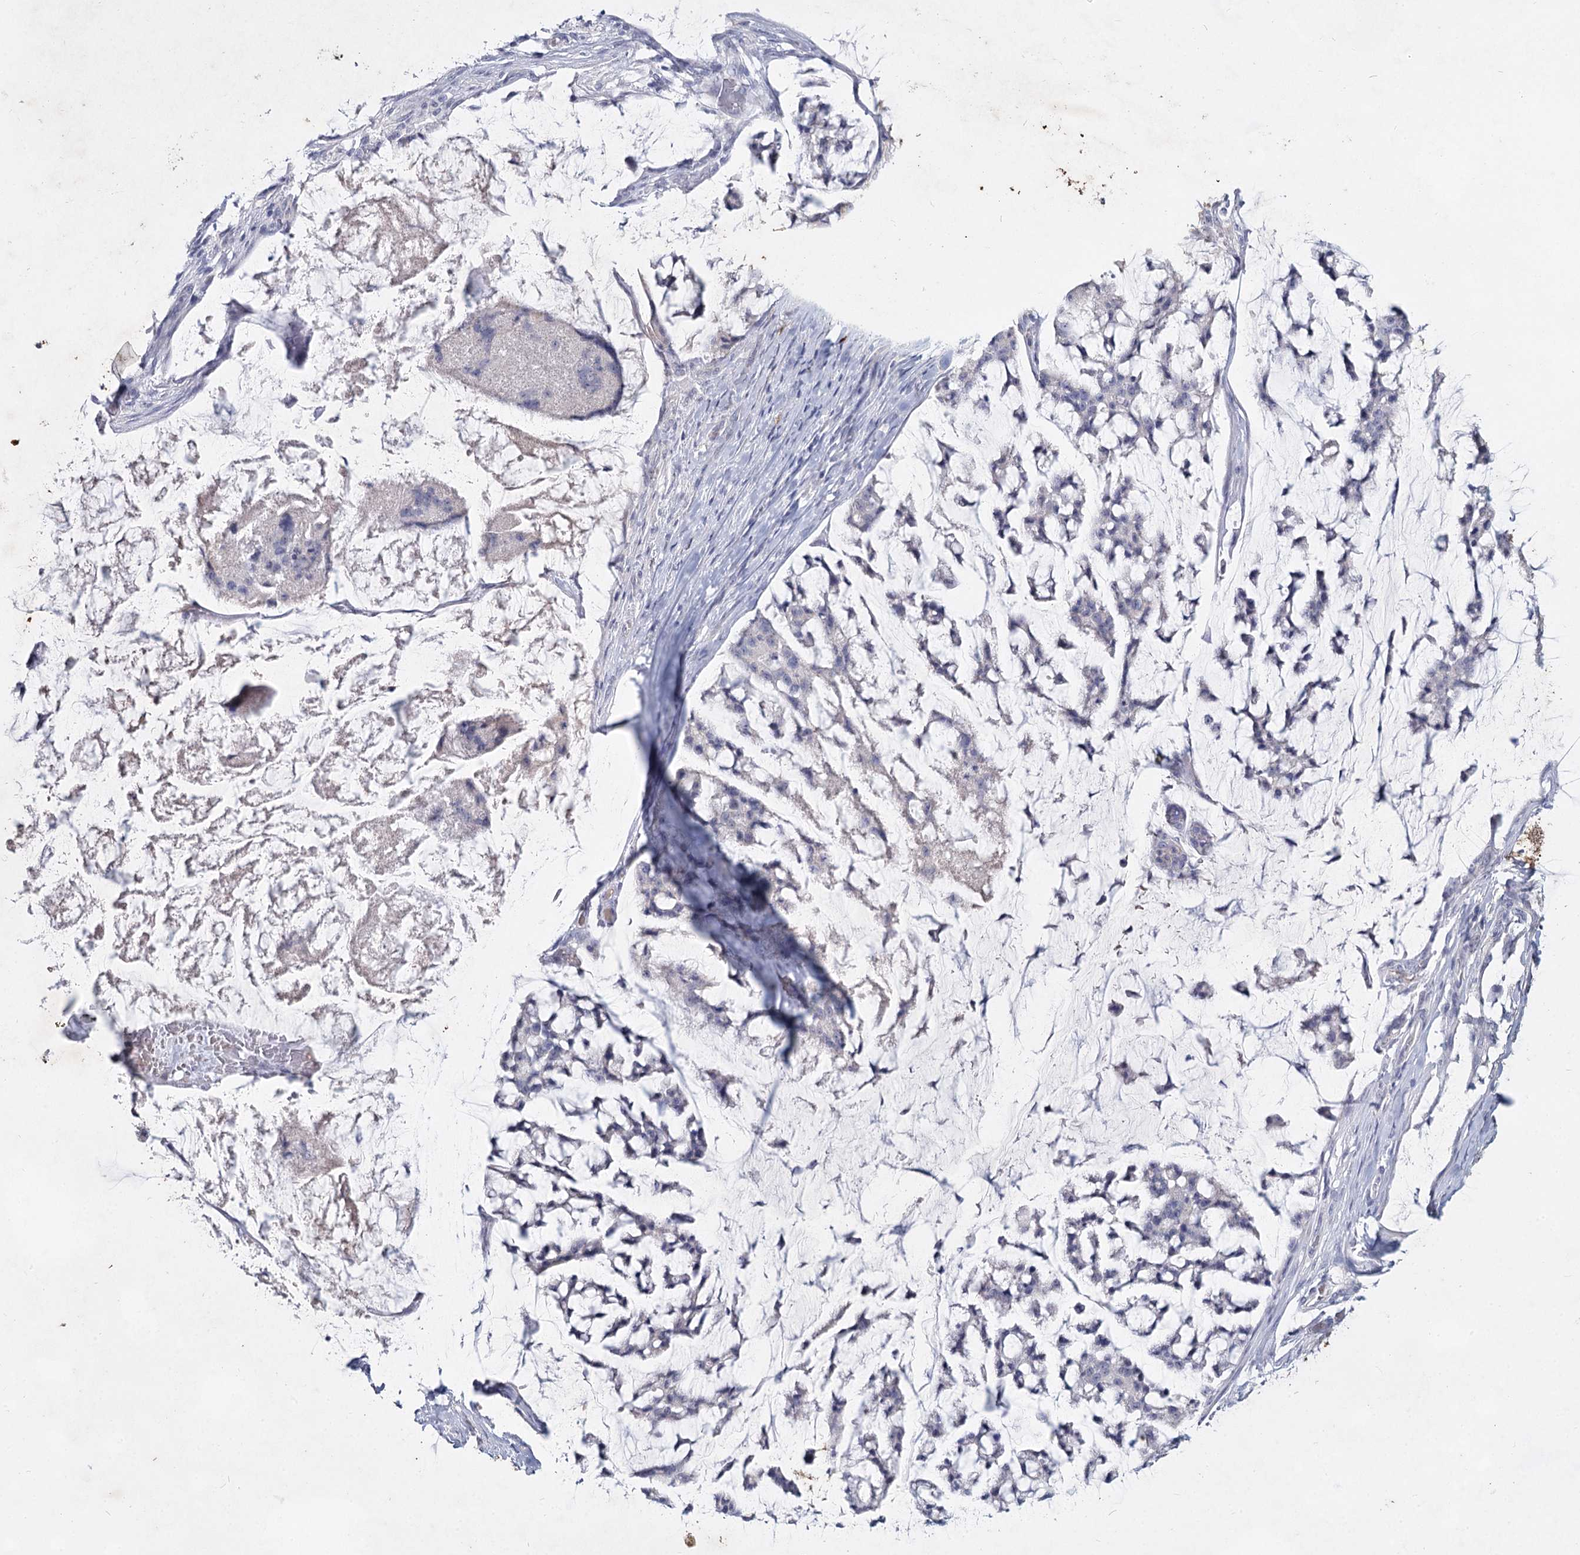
{"staining": {"intensity": "negative", "quantity": "none", "location": "none"}, "tissue": "stomach cancer", "cell_type": "Tumor cells", "image_type": "cancer", "snomed": [{"axis": "morphology", "description": "Adenocarcinoma, NOS"}, {"axis": "topography", "description": "Stomach, lower"}], "caption": "This is an immunohistochemistry (IHC) histopathology image of human stomach cancer (adenocarcinoma). There is no expression in tumor cells.", "gene": "CCDC73", "patient": {"sex": "male", "age": 67}}